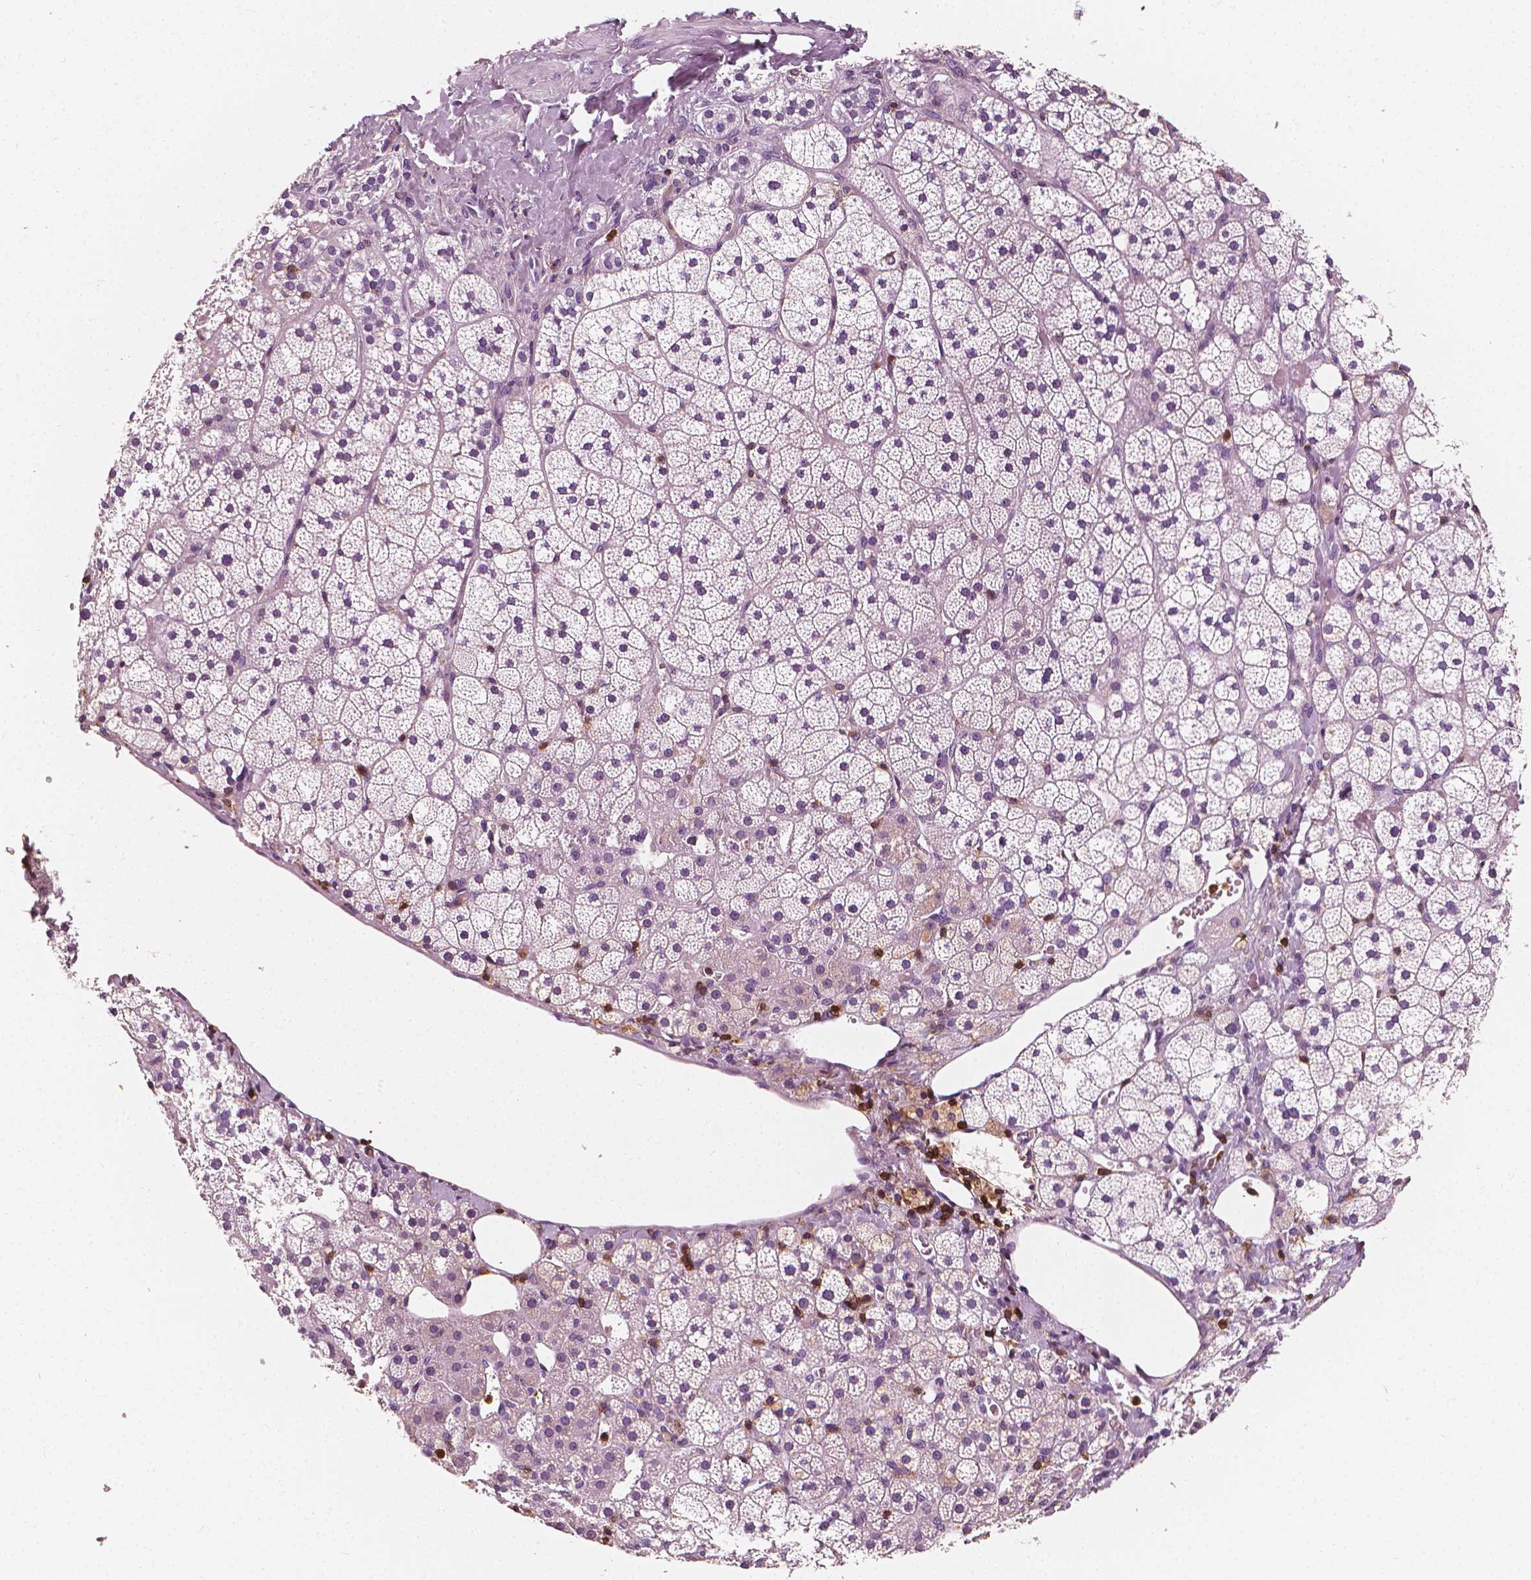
{"staining": {"intensity": "negative", "quantity": "none", "location": "none"}, "tissue": "adrenal gland", "cell_type": "Glandular cells", "image_type": "normal", "snomed": [{"axis": "morphology", "description": "Normal tissue, NOS"}, {"axis": "topography", "description": "Adrenal gland"}], "caption": "High magnification brightfield microscopy of benign adrenal gland stained with DAB (3,3'-diaminobenzidine) (brown) and counterstained with hematoxylin (blue): glandular cells show no significant expression. Brightfield microscopy of immunohistochemistry stained with DAB (3,3'-diaminobenzidine) (brown) and hematoxylin (blue), captured at high magnification.", "gene": "PTPRC", "patient": {"sex": "male", "age": 53}}